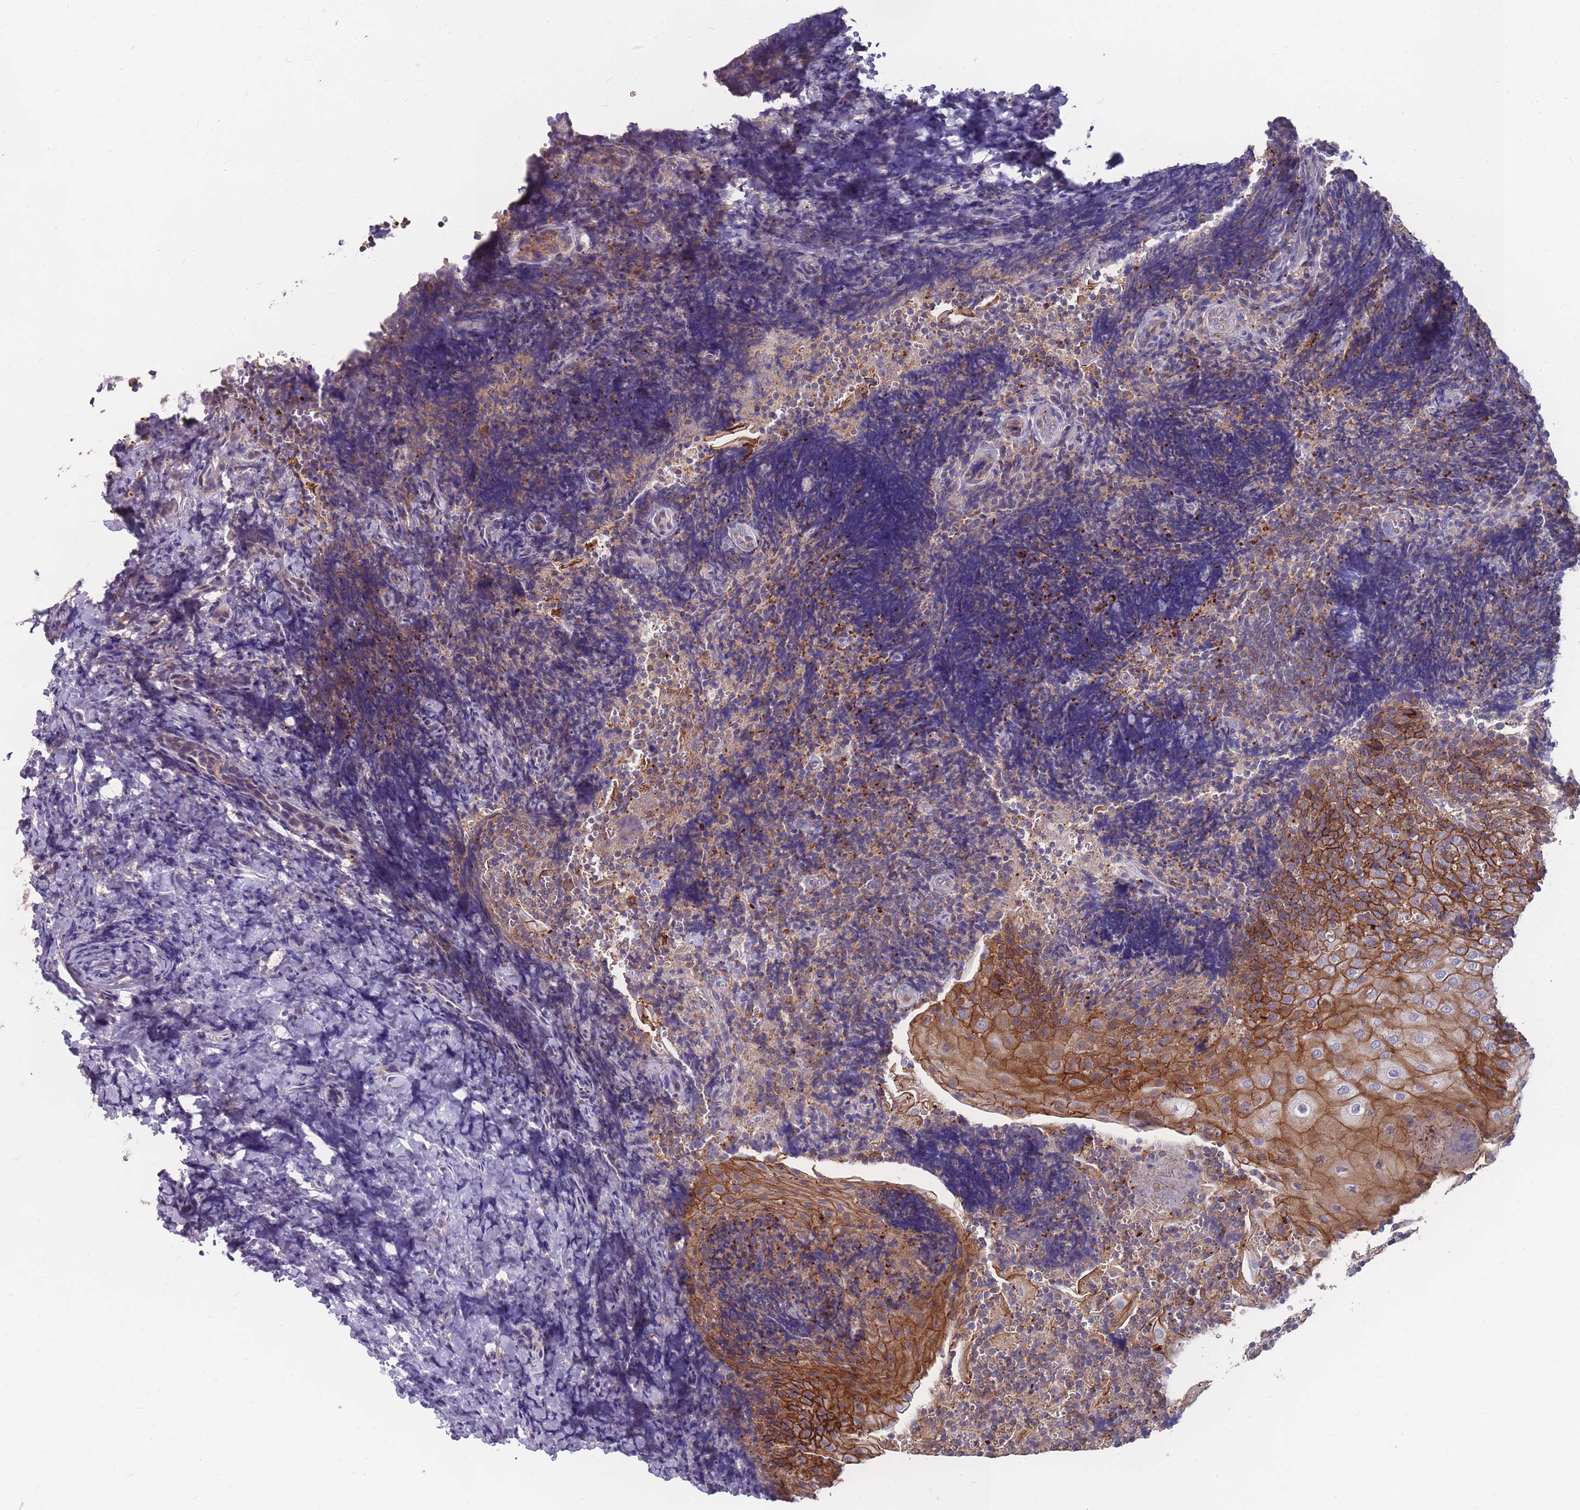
{"staining": {"intensity": "moderate", "quantity": ">75%", "location": "cytoplasmic/membranous"}, "tissue": "tonsil", "cell_type": "Germinal center cells", "image_type": "normal", "snomed": [{"axis": "morphology", "description": "Normal tissue, NOS"}, {"axis": "topography", "description": "Tonsil"}], "caption": "This micrograph demonstrates IHC staining of normal human tonsil, with medium moderate cytoplasmic/membranous positivity in about >75% of germinal center cells.", "gene": "CD33", "patient": {"sex": "male", "age": 27}}